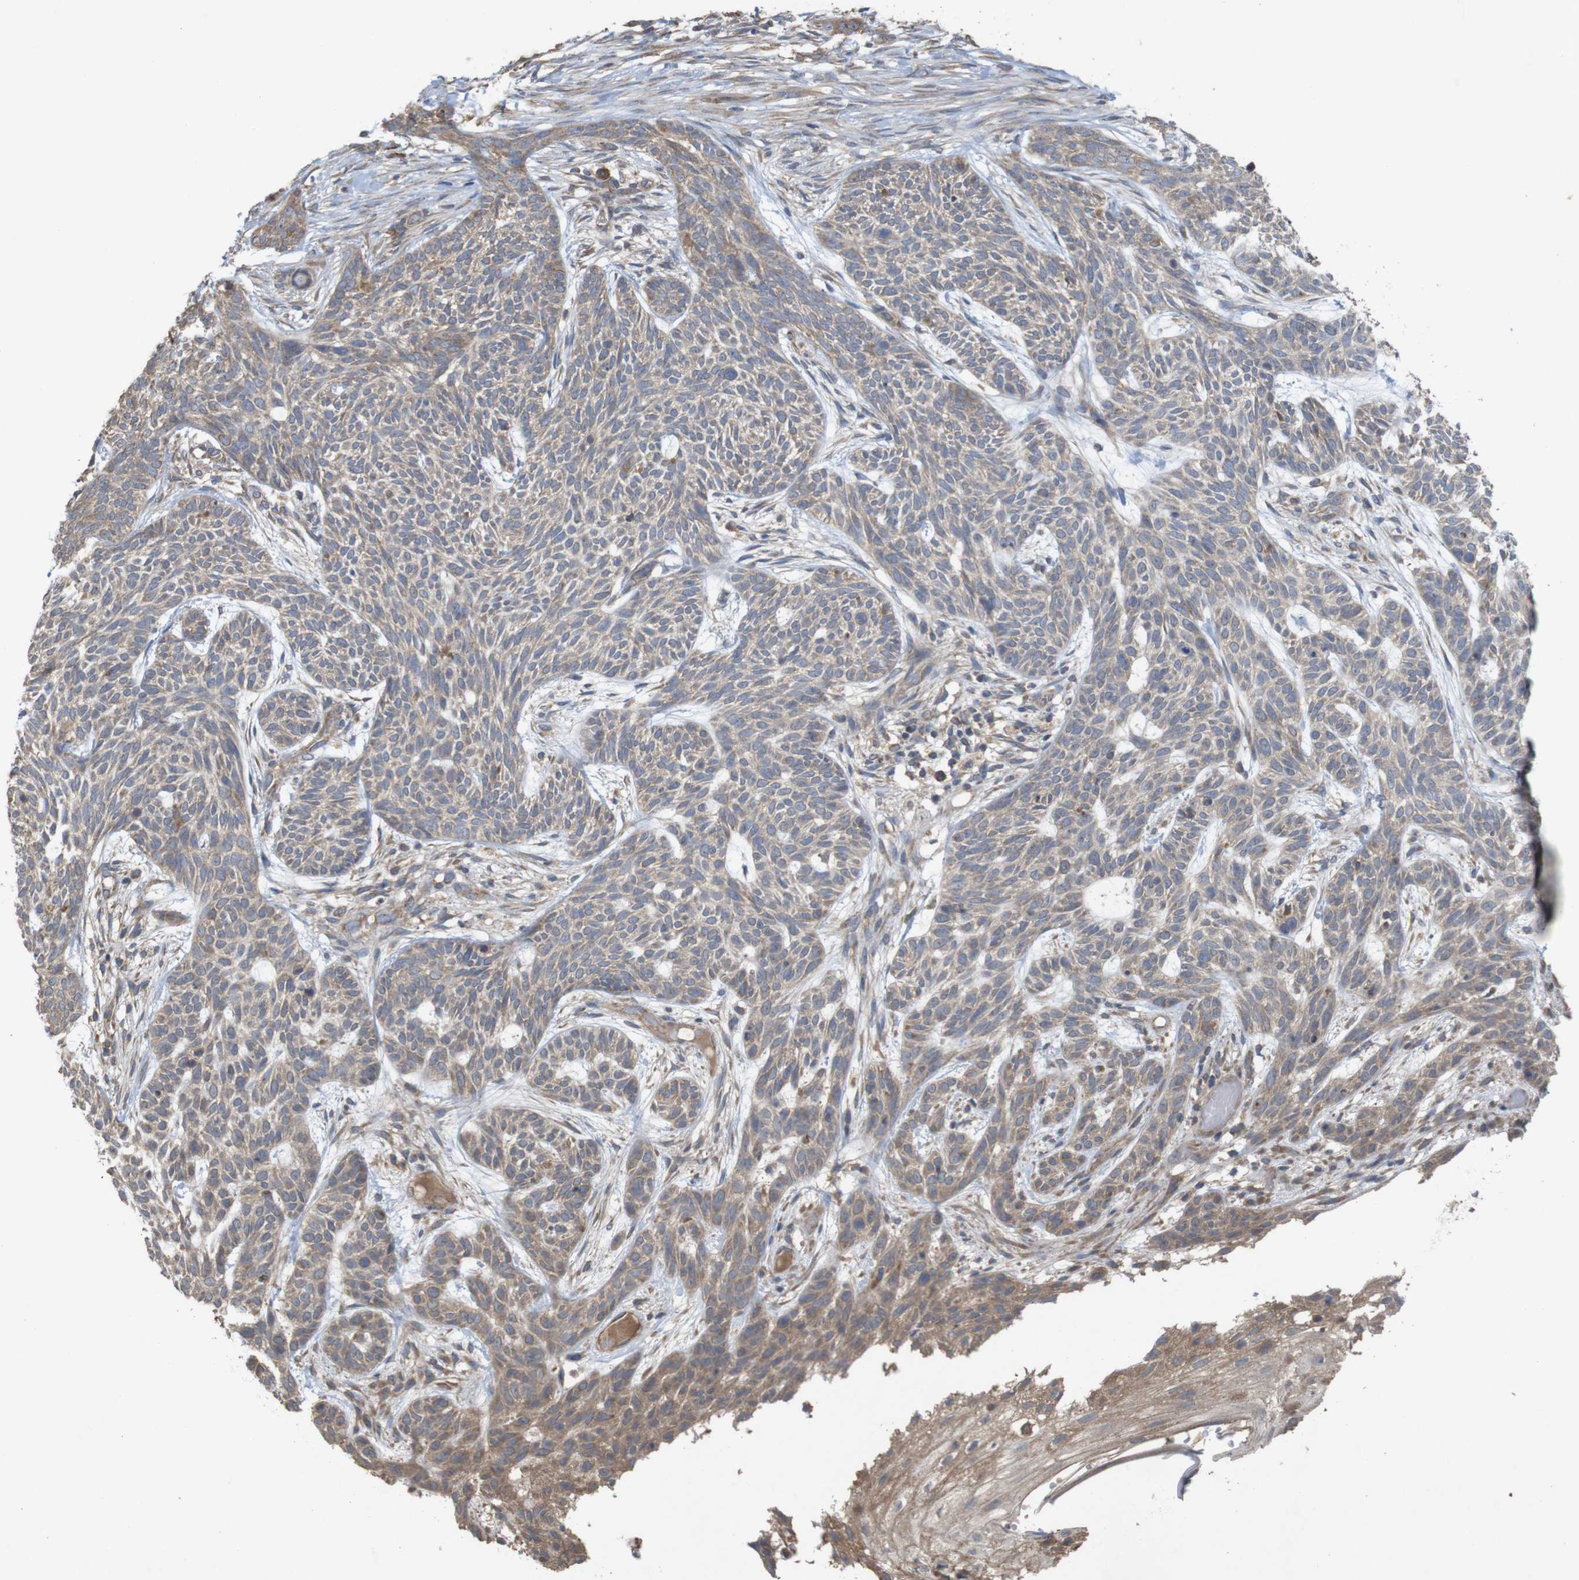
{"staining": {"intensity": "weak", "quantity": ">75%", "location": "cytoplasmic/membranous"}, "tissue": "skin cancer", "cell_type": "Tumor cells", "image_type": "cancer", "snomed": [{"axis": "morphology", "description": "Basal cell carcinoma"}, {"axis": "topography", "description": "Skin"}], "caption": "IHC of basal cell carcinoma (skin) reveals low levels of weak cytoplasmic/membranous expression in approximately >75% of tumor cells. The staining was performed using DAB (3,3'-diaminobenzidine) to visualize the protein expression in brown, while the nuclei were stained in blue with hematoxylin (Magnification: 20x).", "gene": "KCNS3", "patient": {"sex": "female", "age": 59}}